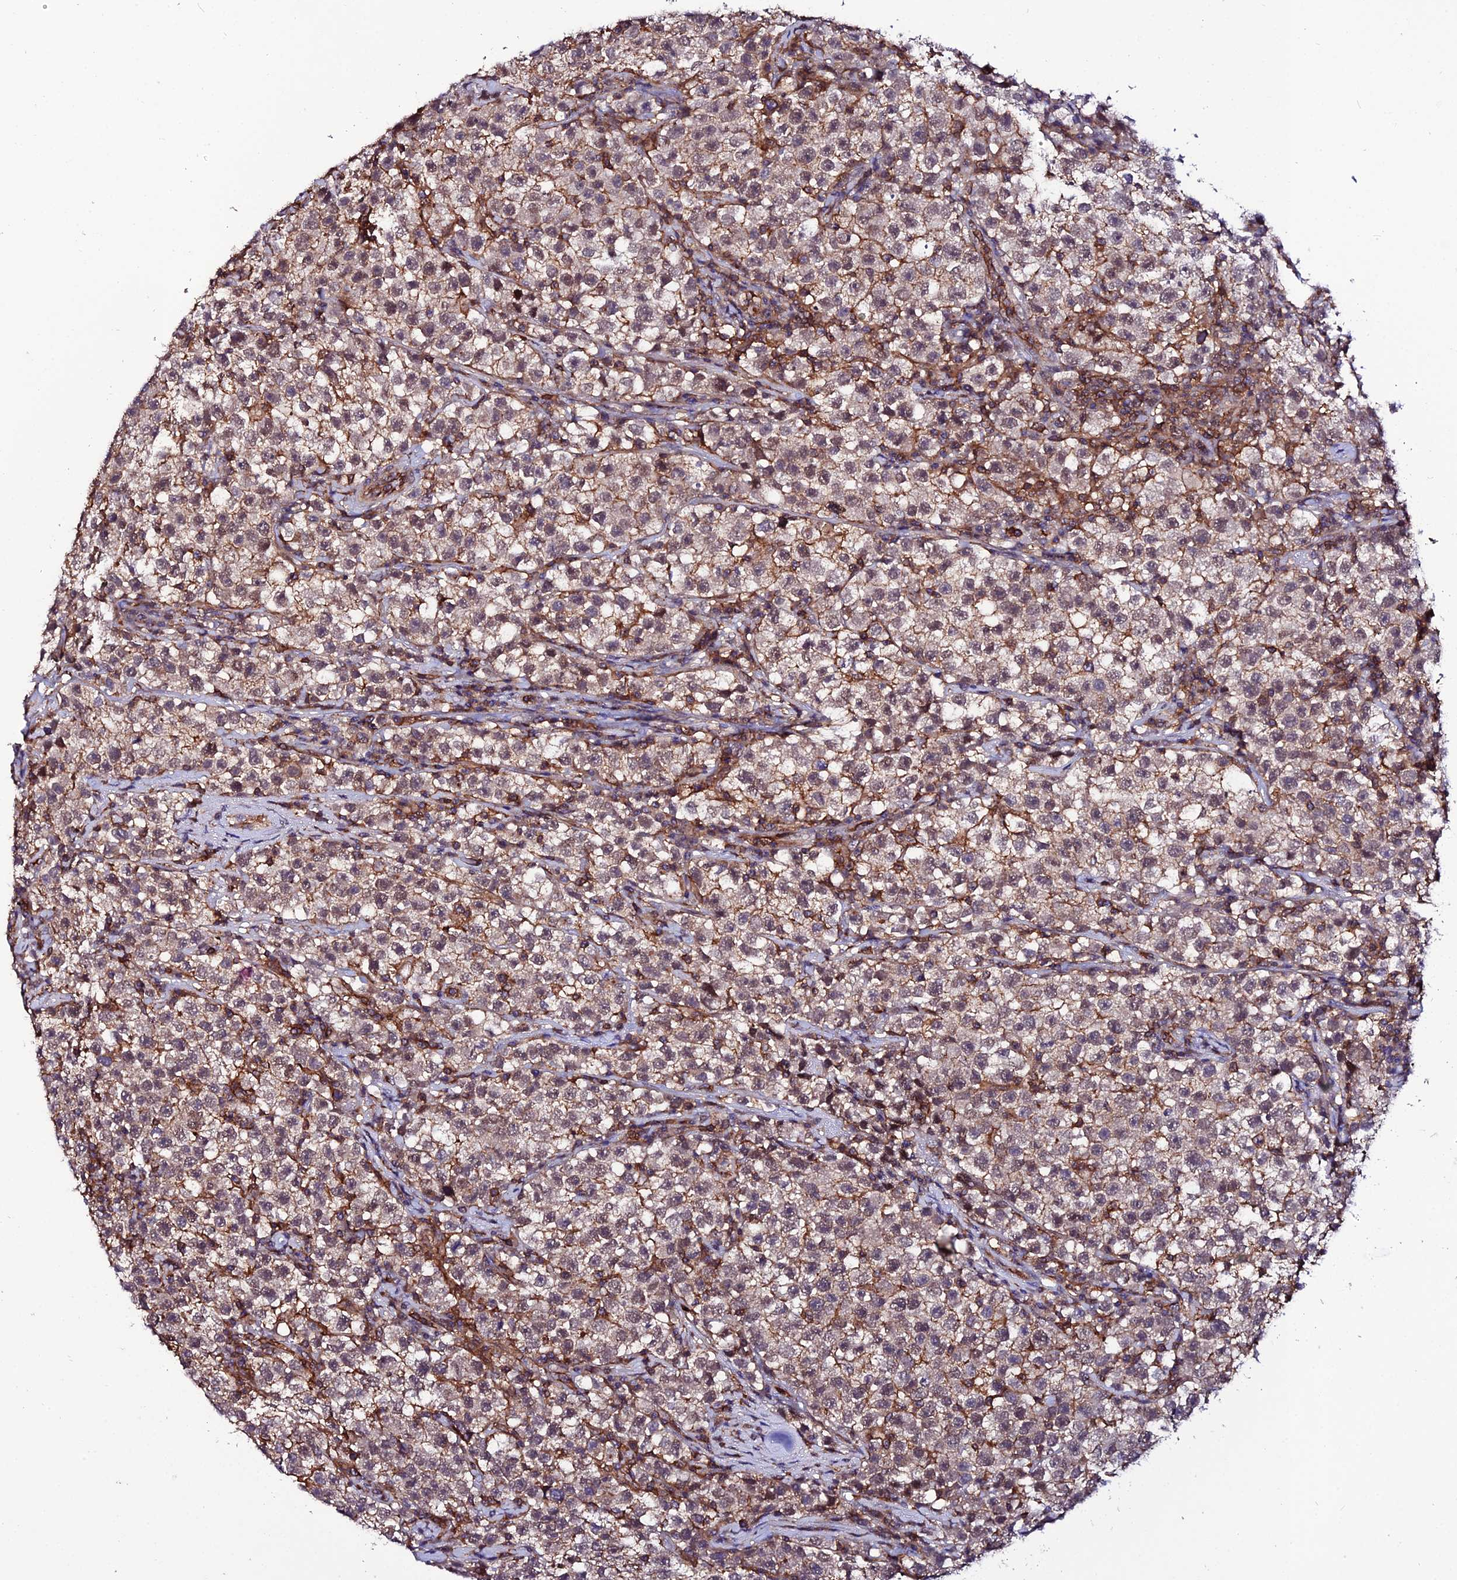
{"staining": {"intensity": "moderate", "quantity": "25%-75%", "location": "cytoplasmic/membranous"}, "tissue": "testis cancer", "cell_type": "Tumor cells", "image_type": "cancer", "snomed": [{"axis": "morphology", "description": "Seminoma, NOS"}, {"axis": "topography", "description": "Testis"}], "caption": "Moderate cytoplasmic/membranous staining is seen in approximately 25%-75% of tumor cells in testis cancer.", "gene": "USP17L15", "patient": {"sex": "male", "age": 22}}